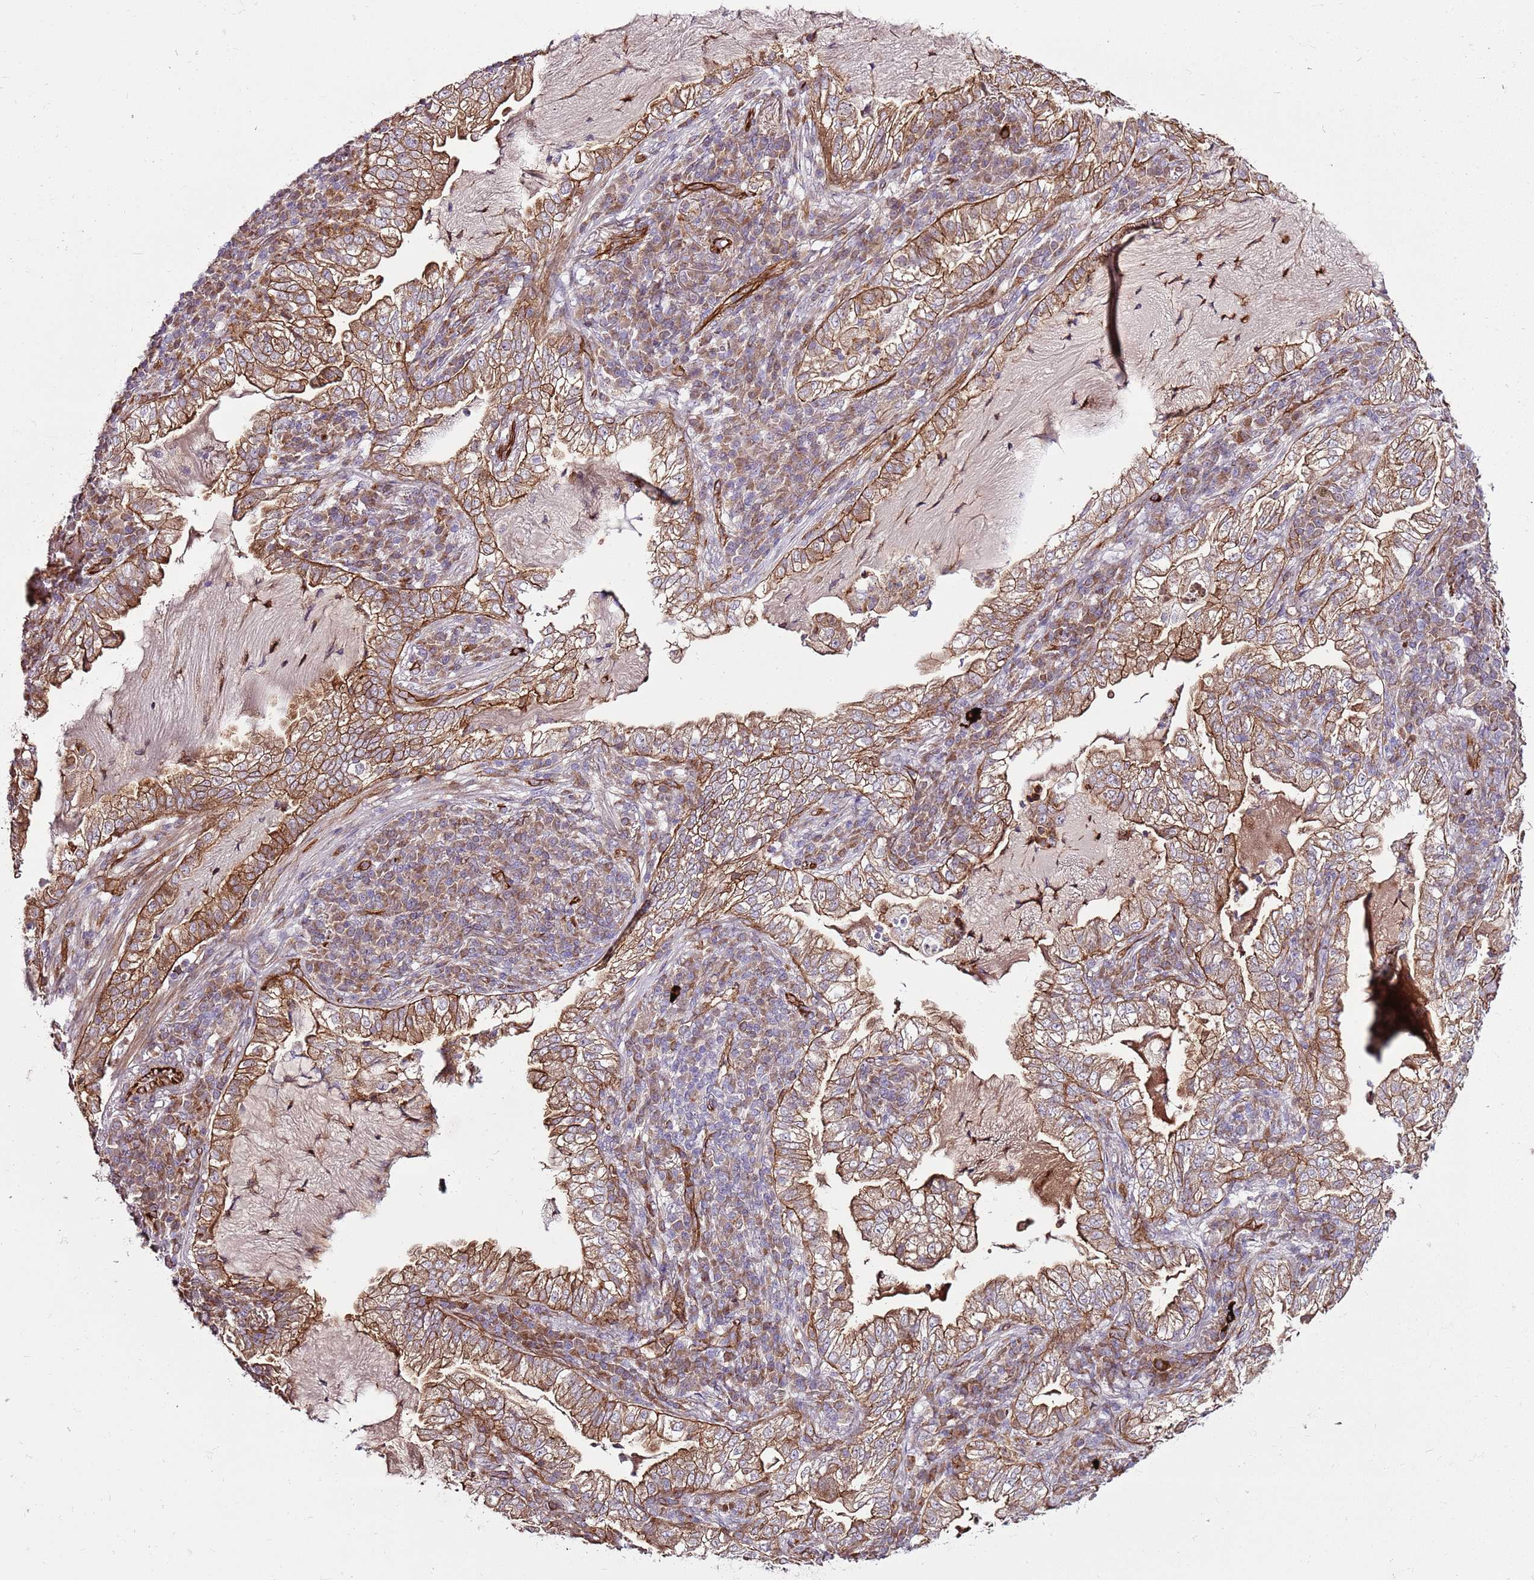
{"staining": {"intensity": "moderate", "quantity": ">75%", "location": "cytoplasmic/membranous"}, "tissue": "lung cancer", "cell_type": "Tumor cells", "image_type": "cancer", "snomed": [{"axis": "morphology", "description": "Adenocarcinoma, NOS"}, {"axis": "topography", "description": "Lung"}], "caption": "A medium amount of moderate cytoplasmic/membranous expression is present in approximately >75% of tumor cells in adenocarcinoma (lung) tissue.", "gene": "ZNF827", "patient": {"sex": "female", "age": 73}}